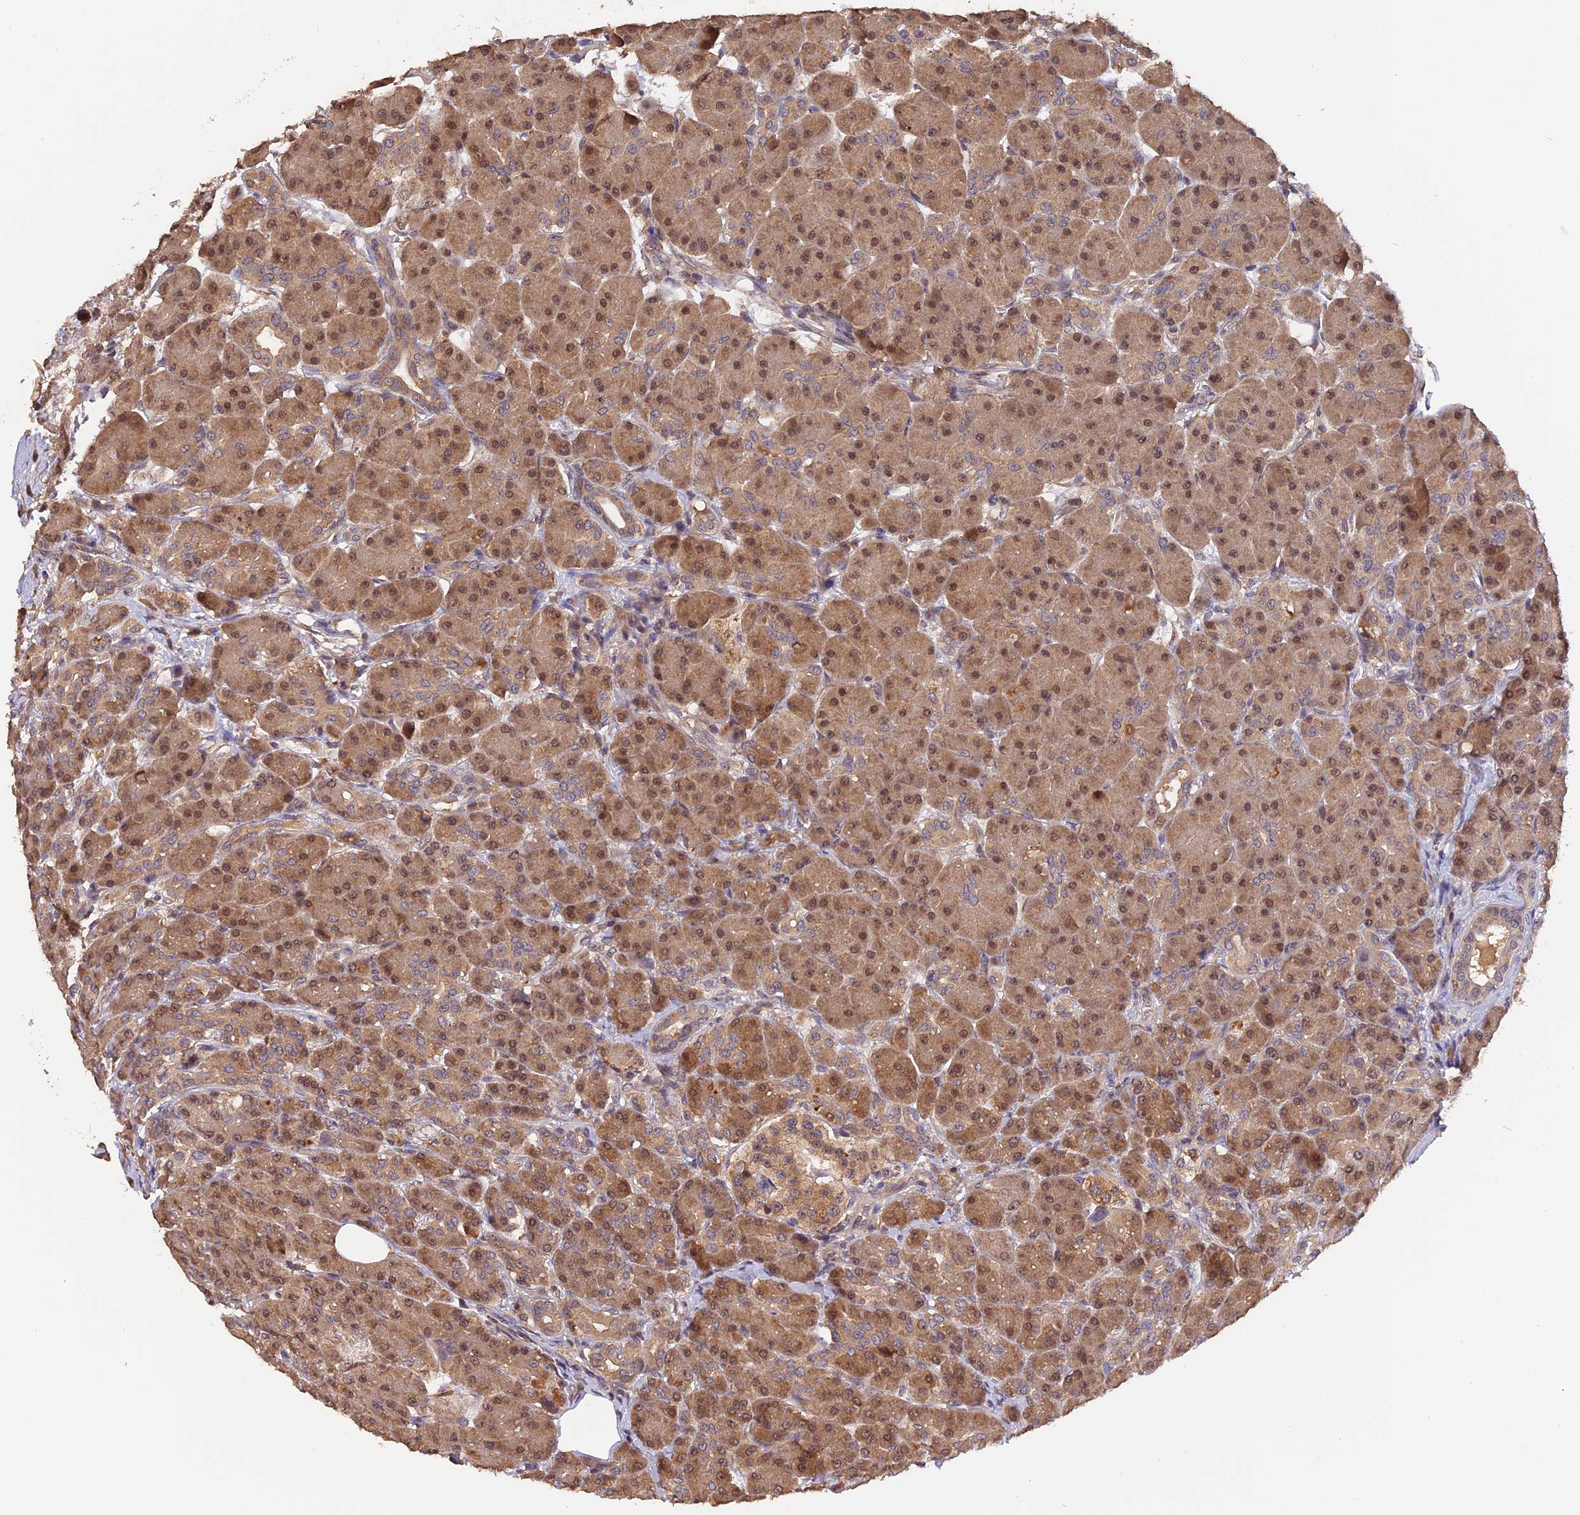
{"staining": {"intensity": "strong", "quantity": ">75%", "location": "cytoplasmic/membranous,nuclear"}, "tissue": "pancreas", "cell_type": "Exocrine glandular cells", "image_type": "normal", "snomed": [{"axis": "morphology", "description": "Normal tissue, NOS"}, {"axis": "topography", "description": "Pancreas"}], "caption": "IHC of benign pancreas reveals high levels of strong cytoplasmic/membranous,nuclear expression in approximately >75% of exocrine glandular cells. The staining is performed using DAB brown chromogen to label protein expression. The nuclei are counter-stained blue using hematoxylin.", "gene": "TRMT1", "patient": {"sex": "male", "age": 63}}